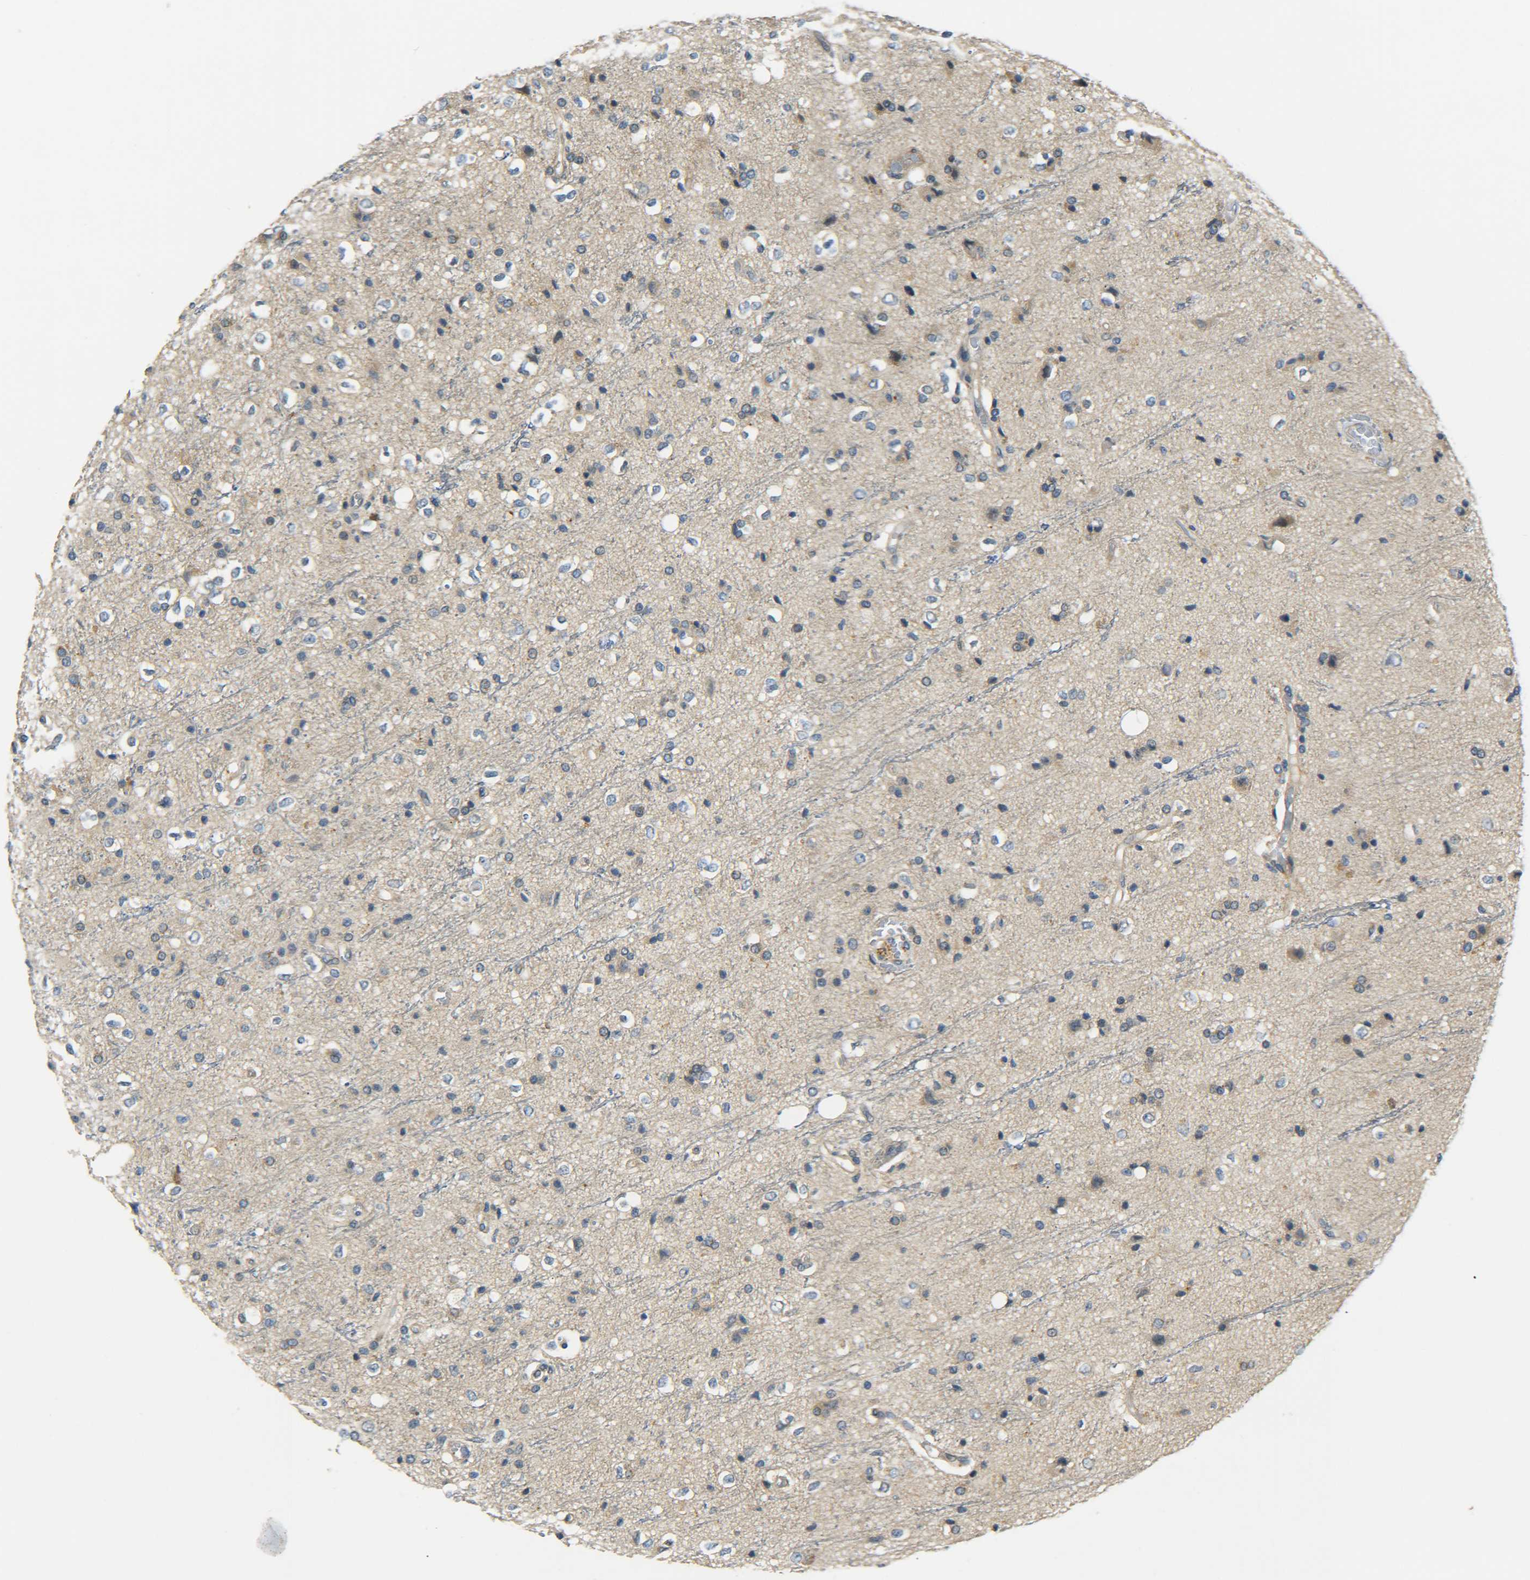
{"staining": {"intensity": "weak", "quantity": "<25%", "location": "cytoplasmic/membranous"}, "tissue": "glioma", "cell_type": "Tumor cells", "image_type": "cancer", "snomed": [{"axis": "morphology", "description": "Glioma, malignant, High grade"}, {"axis": "topography", "description": "Brain"}], "caption": "A high-resolution photomicrograph shows immunohistochemistry (IHC) staining of malignant high-grade glioma, which reveals no significant staining in tumor cells. (Stains: DAB immunohistochemistry (IHC) with hematoxylin counter stain, Microscopy: brightfield microscopy at high magnification).", "gene": "MEIS1", "patient": {"sex": "male", "age": 47}}